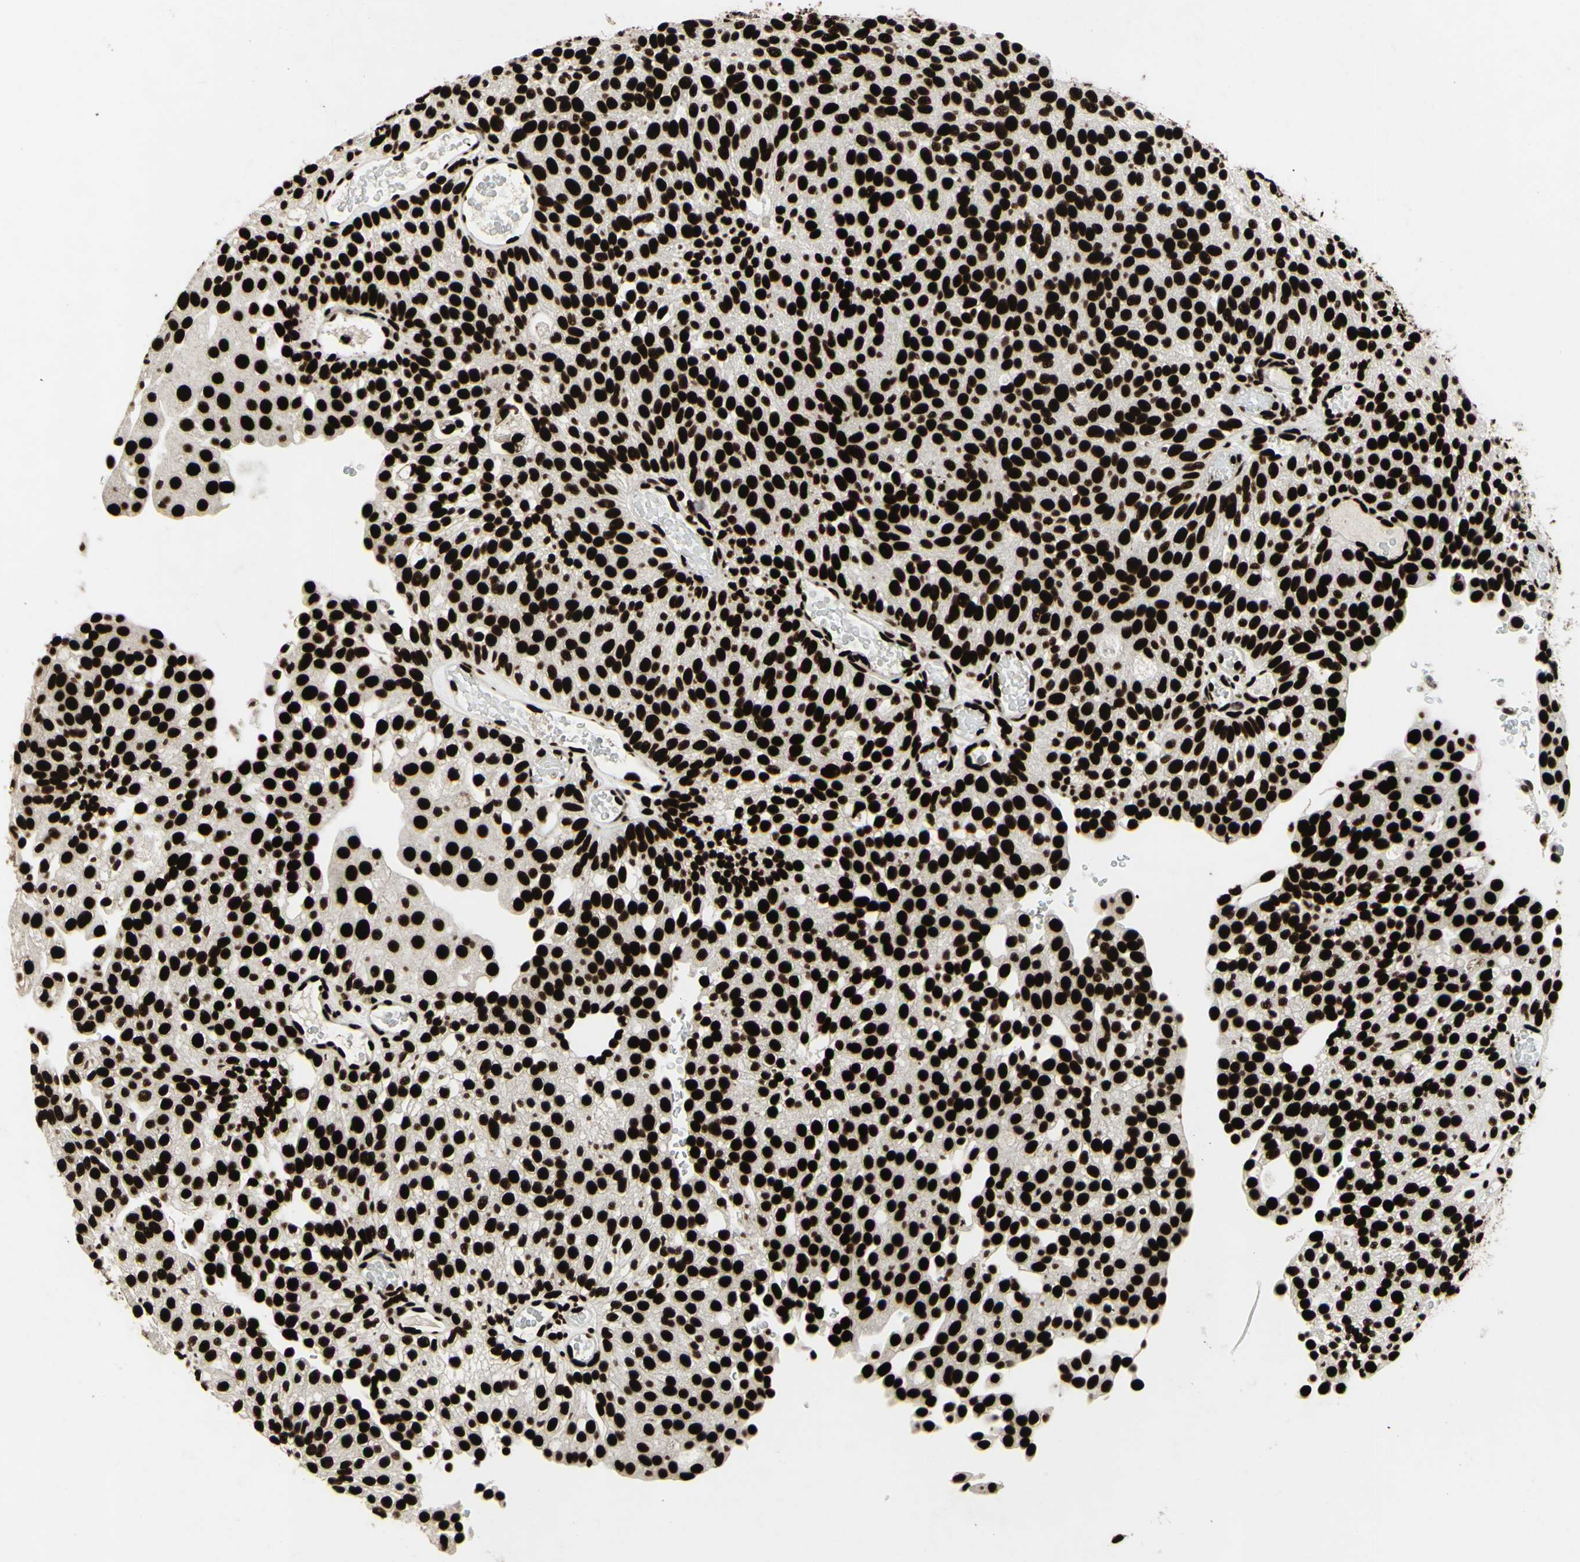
{"staining": {"intensity": "strong", "quantity": ">75%", "location": "nuclear"}, "tissue": "urothelial cancer", "cell_type": "Tumor cells", "image_type": "cancer", "snomed": [{"axis": "morphology", "description": "Urothelial carcinoma, Low grade"}, {"axis": "topography", "description": "Urinary bladder"}], "caption": "Immunohistochemical staining of human urothelial carcinoma (low-grade) displays strong nuclear protein staining in about >75% of tumor cells.", "gene": "U2AF2", "patient": {"sex": "male", "age": 78}}